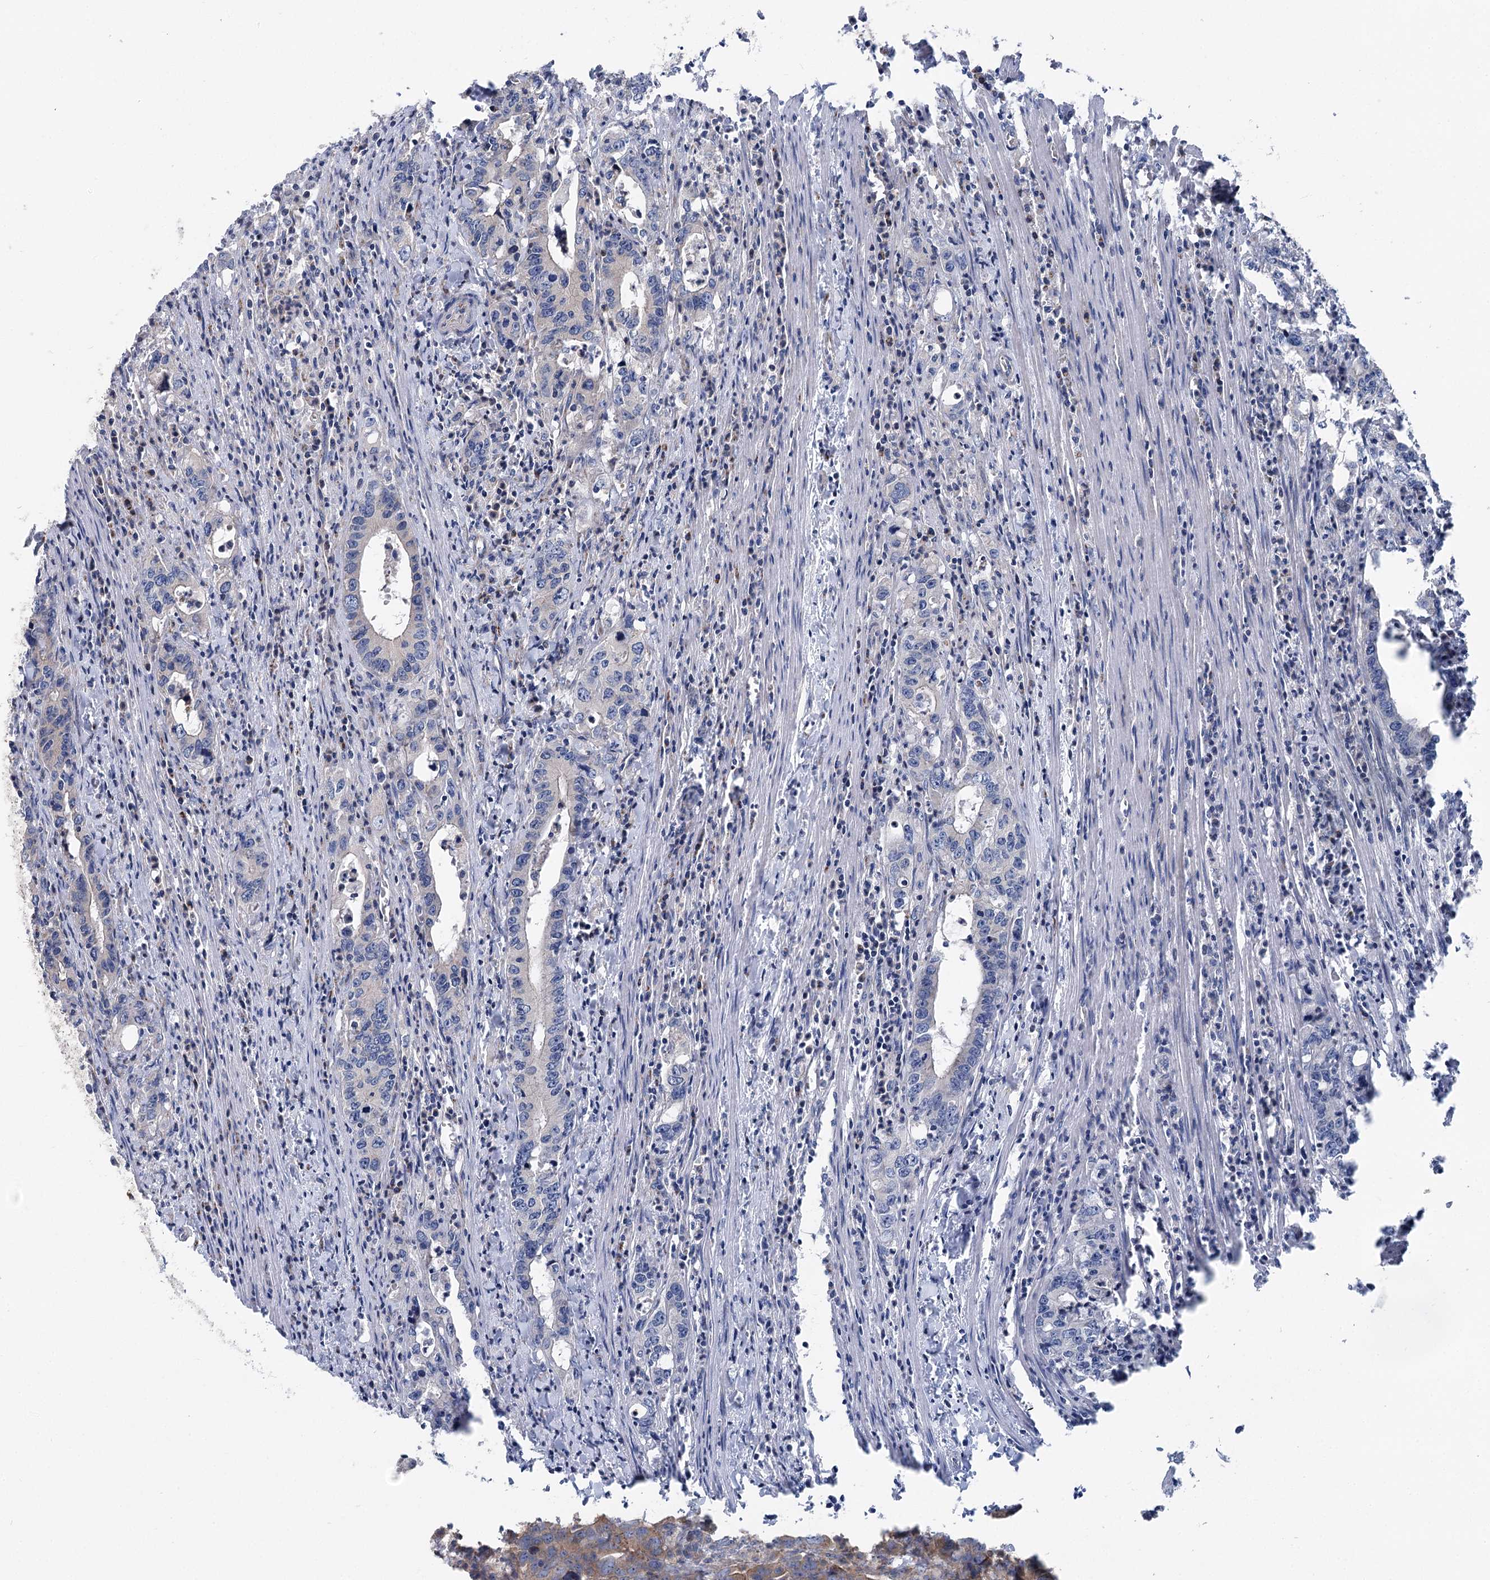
{"staining": {"intensity": "negative", "quantity": "none", "location": "none"}, "tissue": "colorectal cancer", "cell_type": "Tumor cells", "image_type": "cancer", "snomed": [{"axis": "morphology", "description": "Adenocarcinoma, NOS"}, {"axis": "topography", "description": "Colon"}], "caption": "Immunohistochemistry (IHC) photomicrograph of colorectal cancer stained for a protein (brown), which reveals no expression in tumor cells.", "gene": "MARK2", "patient": {"sex": "female", "age": 75}}